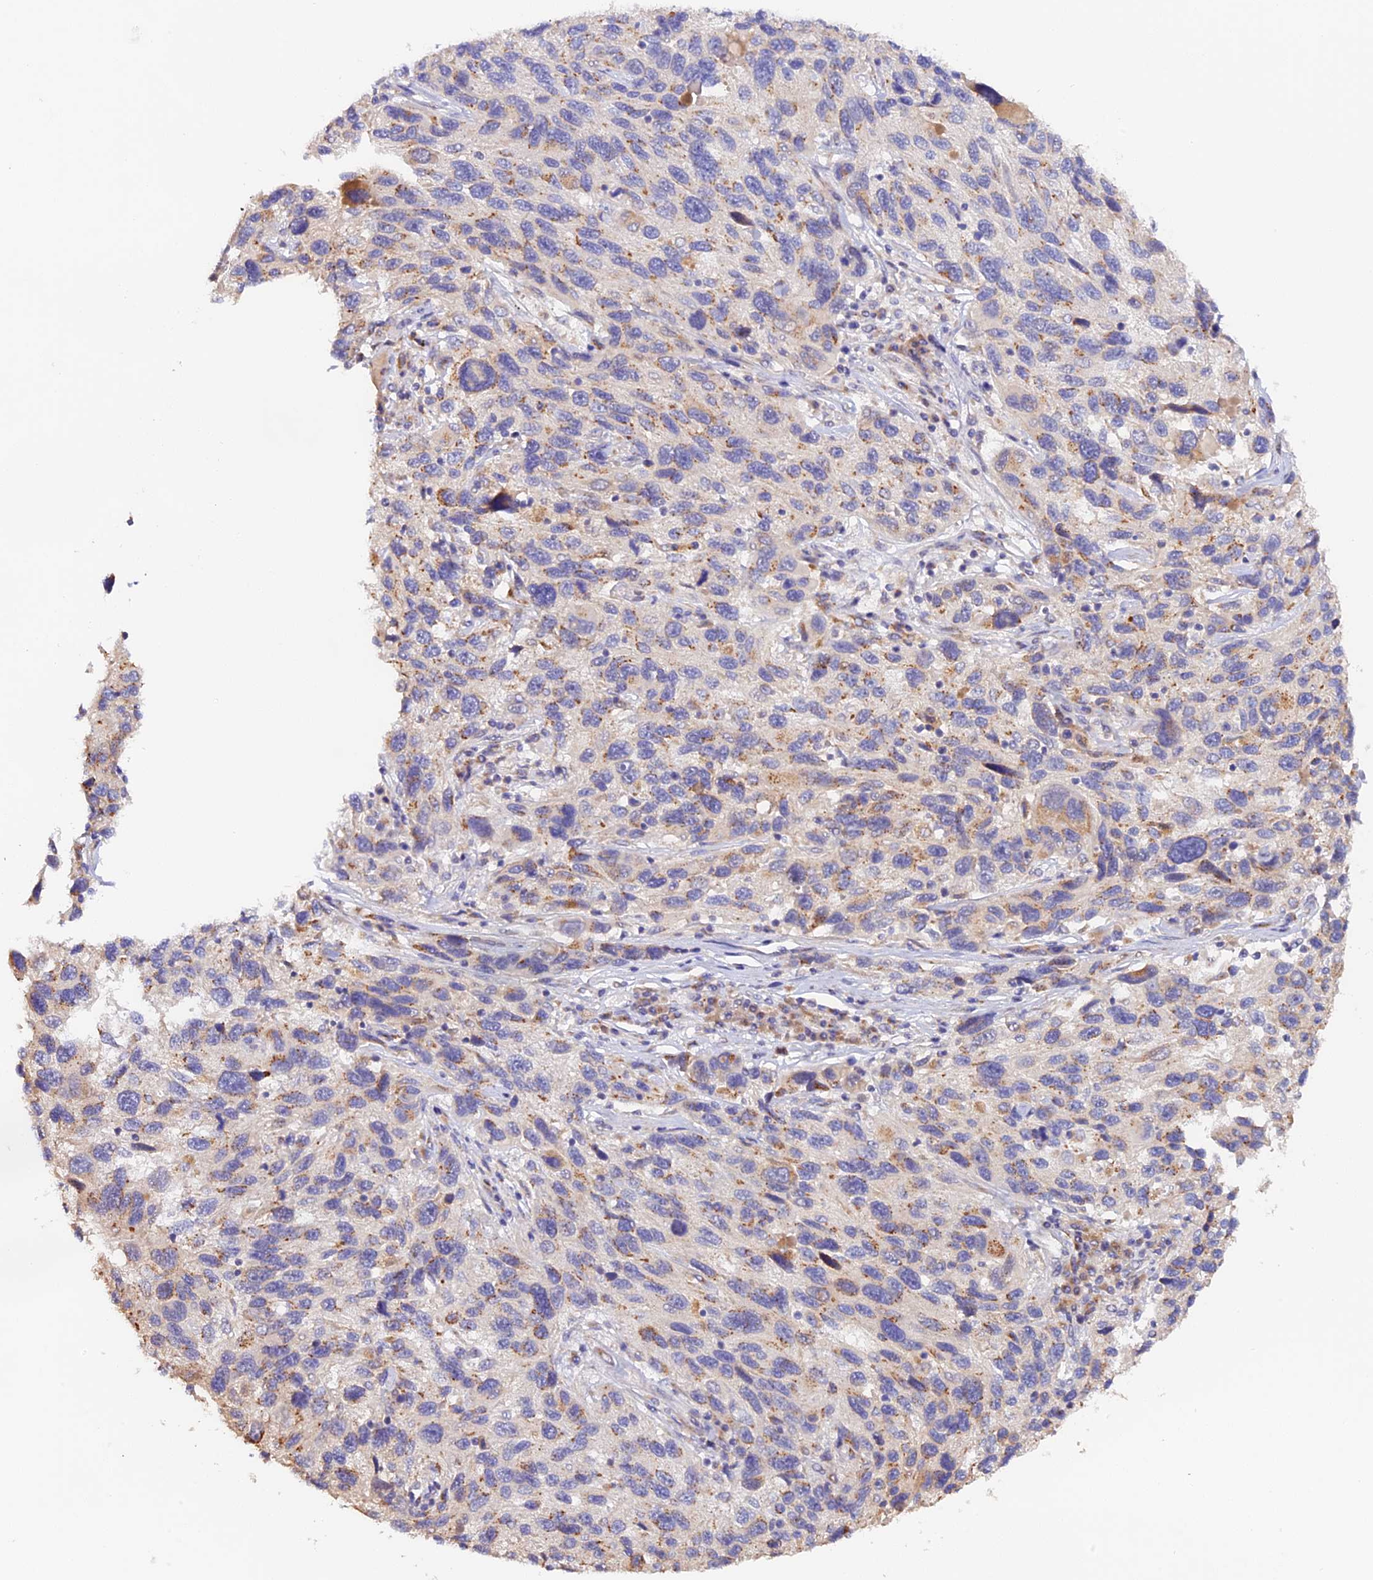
{"staining": {"intensity": "moderate", "quantity": "25%-75%", "location": "cytoplasmic/membranous"}, "tissue": "melanoma", "cell_type": "Tumor cells", "image_type": "cancer", "snomed": [{"axis": "morphology", "description": "Malignant melanoma, NOS"}, {"axis": "topography", "description": "Skin"}], "caption": "Human malignant melanoma stained with a brown dye demonstrates moderate cytoplasmic/membranous positive positivity in approximately 25%-75% of tumor cells.", "gene": "TANGO6", "patient": {"sex": "male", "age": 53}}